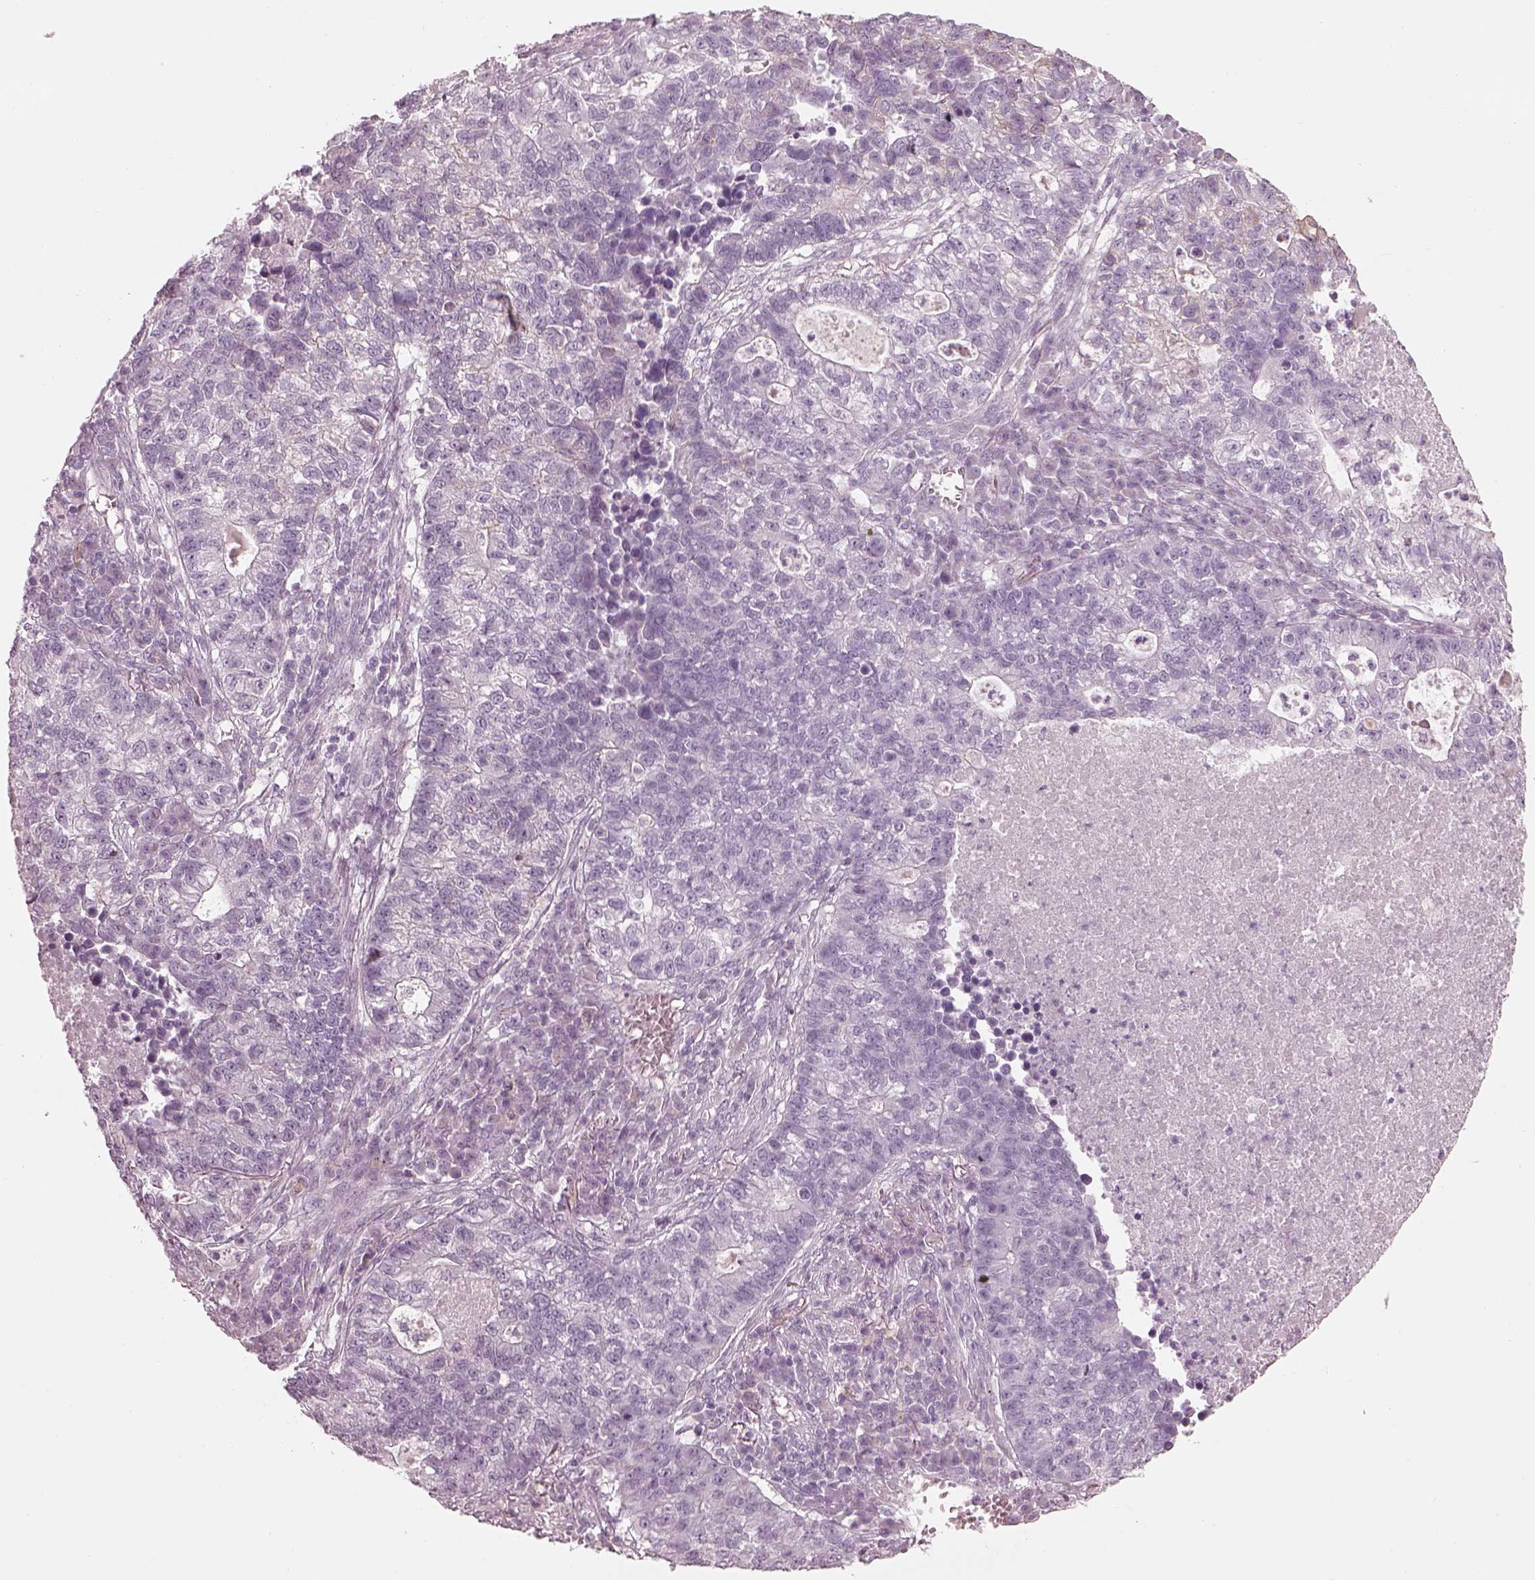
{"staining": {"intensity": "negative", "quantity": "none", "location": "none"}, "tissue": "lung cancer", "cell_type": "Tumor cells", "image_type": "cancer", "snomed": [{"axis": "morphology", "description": "Adenocarcinoma, NOS"}, {"axis": "topography", "description": "Lung"}], "caption": "Tumor cells are negative for protein expression in human lung adenocarcinoma. (DAB (3,3'-diaminobenzidine) IHC with hematoxylin counter stain).", "gene": "RSPH9", "patient": {"sex": "male", "age": 57}}